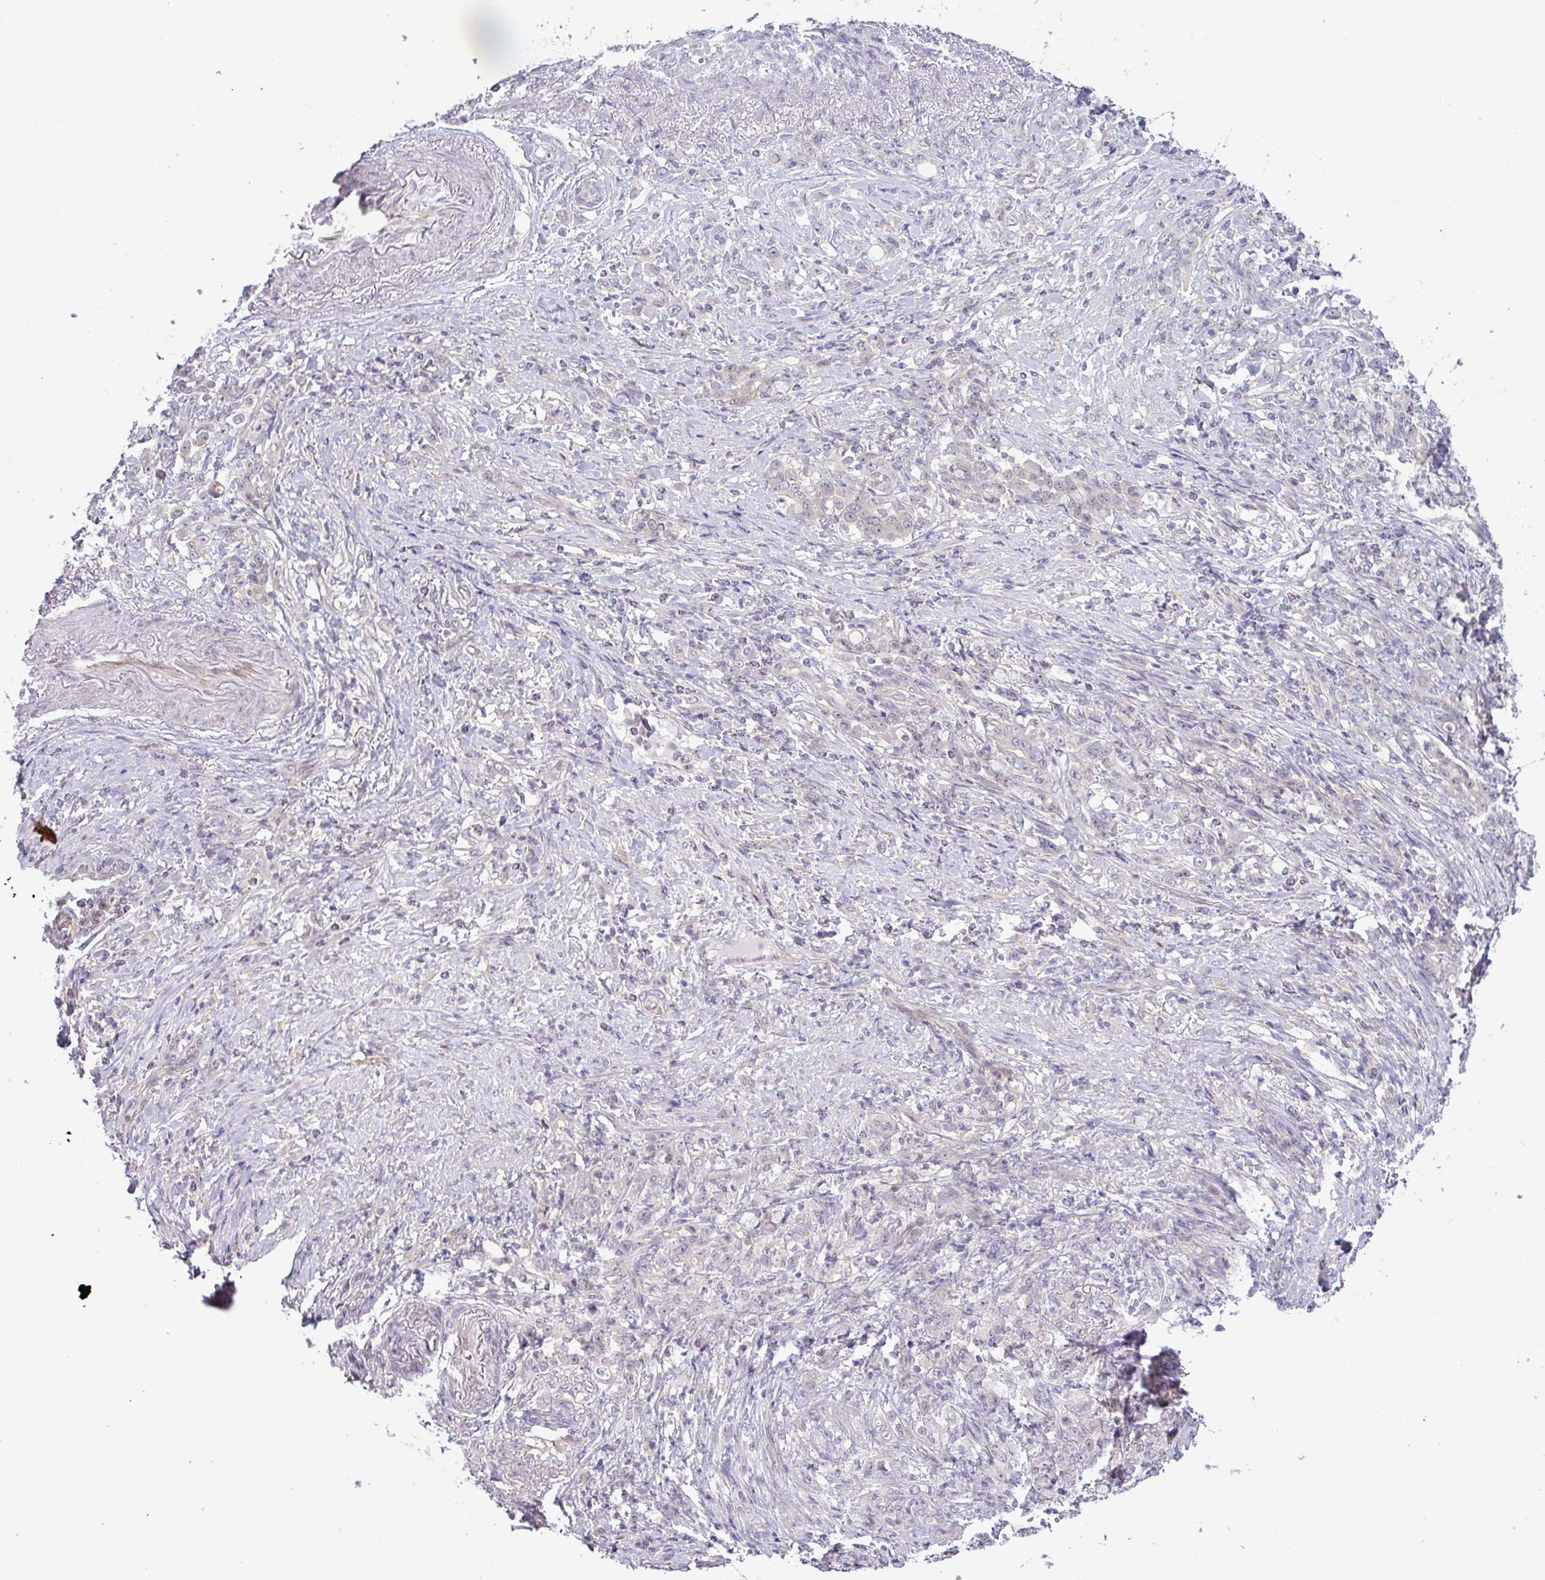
{"staining": {"intensity": "negative", "quantity": "none", "location": "none"}, "tissue": "stomach cancer", "cell_type": "Tumor cells", "image_type": "cancer", "snomed": [{"axis": "morphology", "description": "Adenocarcinoma, NOS"}, {"axis": "topography", "description": "Stomach"}], "caption": "The photomicrograph displays no significant positivity in tumor cells of adenocarcinoma (stomach).", "gene": "CSE1L", "patient": {"sex": "female", "age": 79}}